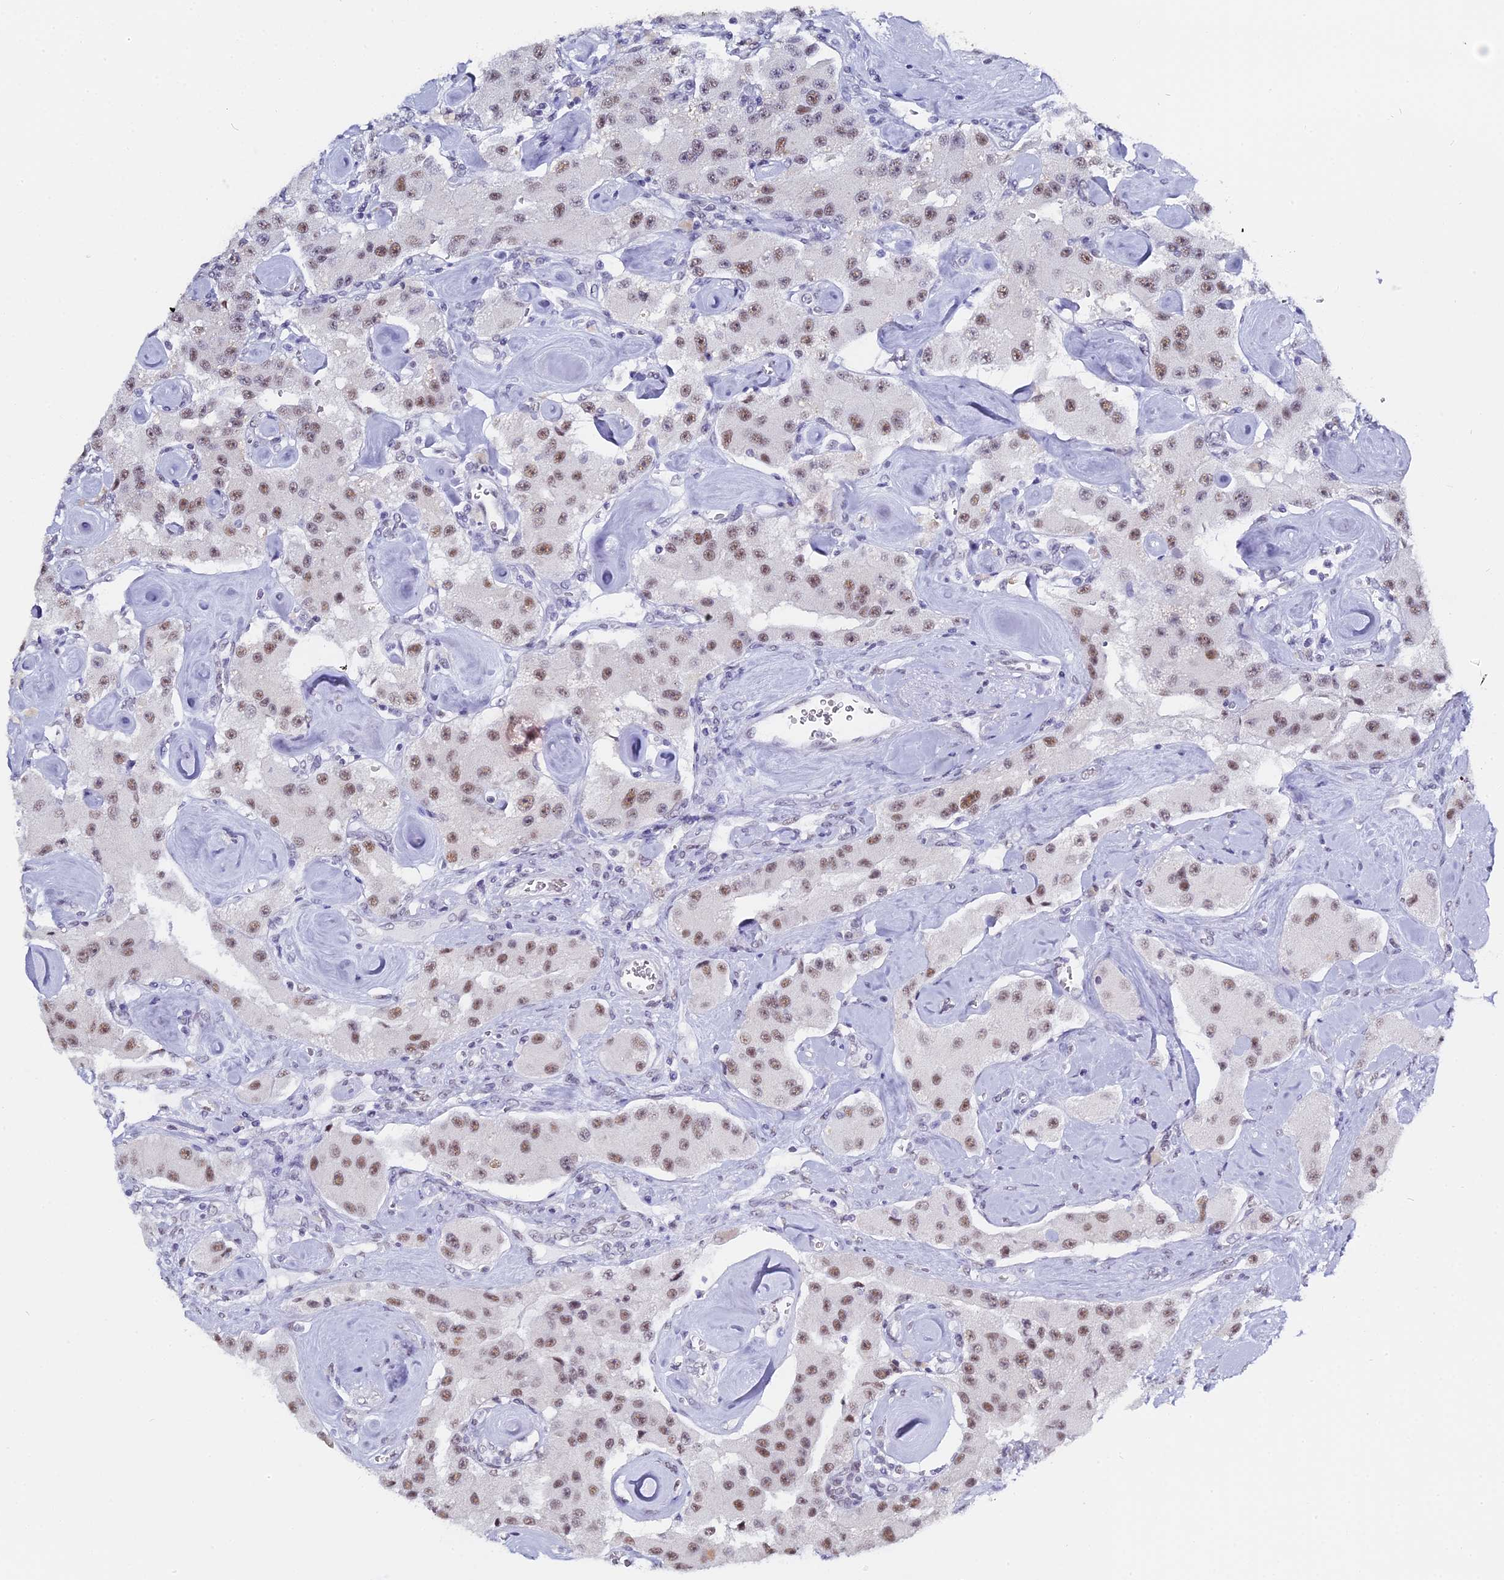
{"staining": {"intensity": "moderate", "quantity": ">75%", "location": "nuclear"}, "tissue": "carcinoid", "cell_type": "Tumor cells", "image_type": "cancer", "snomed": [{"axis": "morphology", "description": "Carcinoid, malignant, NOS"}, {"axis": "topography", "description": "Pancreas"}], "caption": "Human carcinoid (malignant) stained with a protein marker demonstrates moderate staining in tumor cells.", "gene": "CD2BP2", "patient": {"sex": "male", "age": 41}}